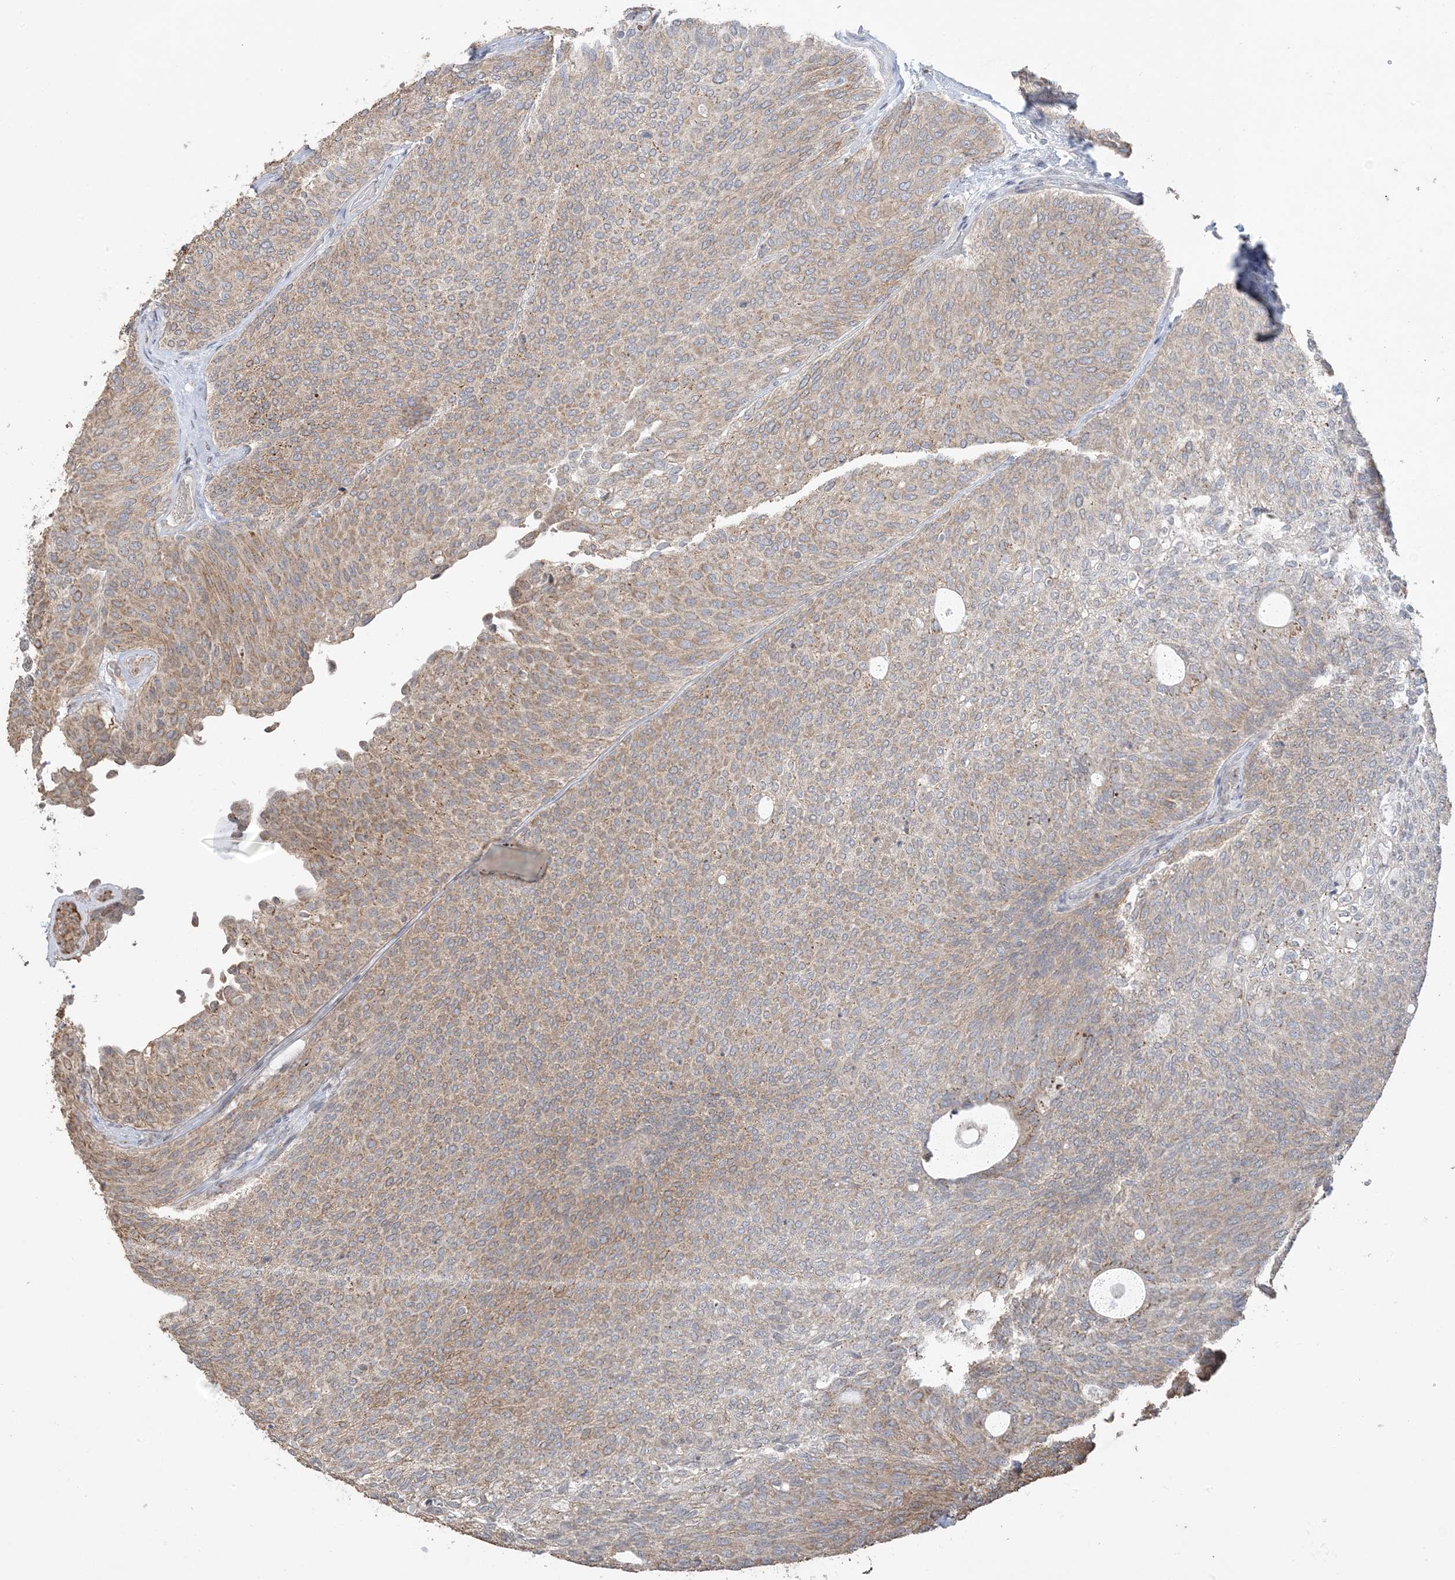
{"staining": {"intensity": "moderate", "quantity": ">75%", "location": "cytoplasmic/membranous"}, "tissue": "urothelial cancer", "cell_type": "Tumor cells", "image_type": "cancer", "snomed": [{"axis": "morphology", "description": "Urothelial carcinoma, Low grade"}, {"axis": "topography", "description": "Urinary bladder"}], "caption": "This is a micrograph of immunohistochemistry staining of urothelial cancer, which shows moderate positivity in the cytoplasmic/membranous of tumor cells.", "gene": "XRN1", "patient": {"sex": "female", "age": 79}}